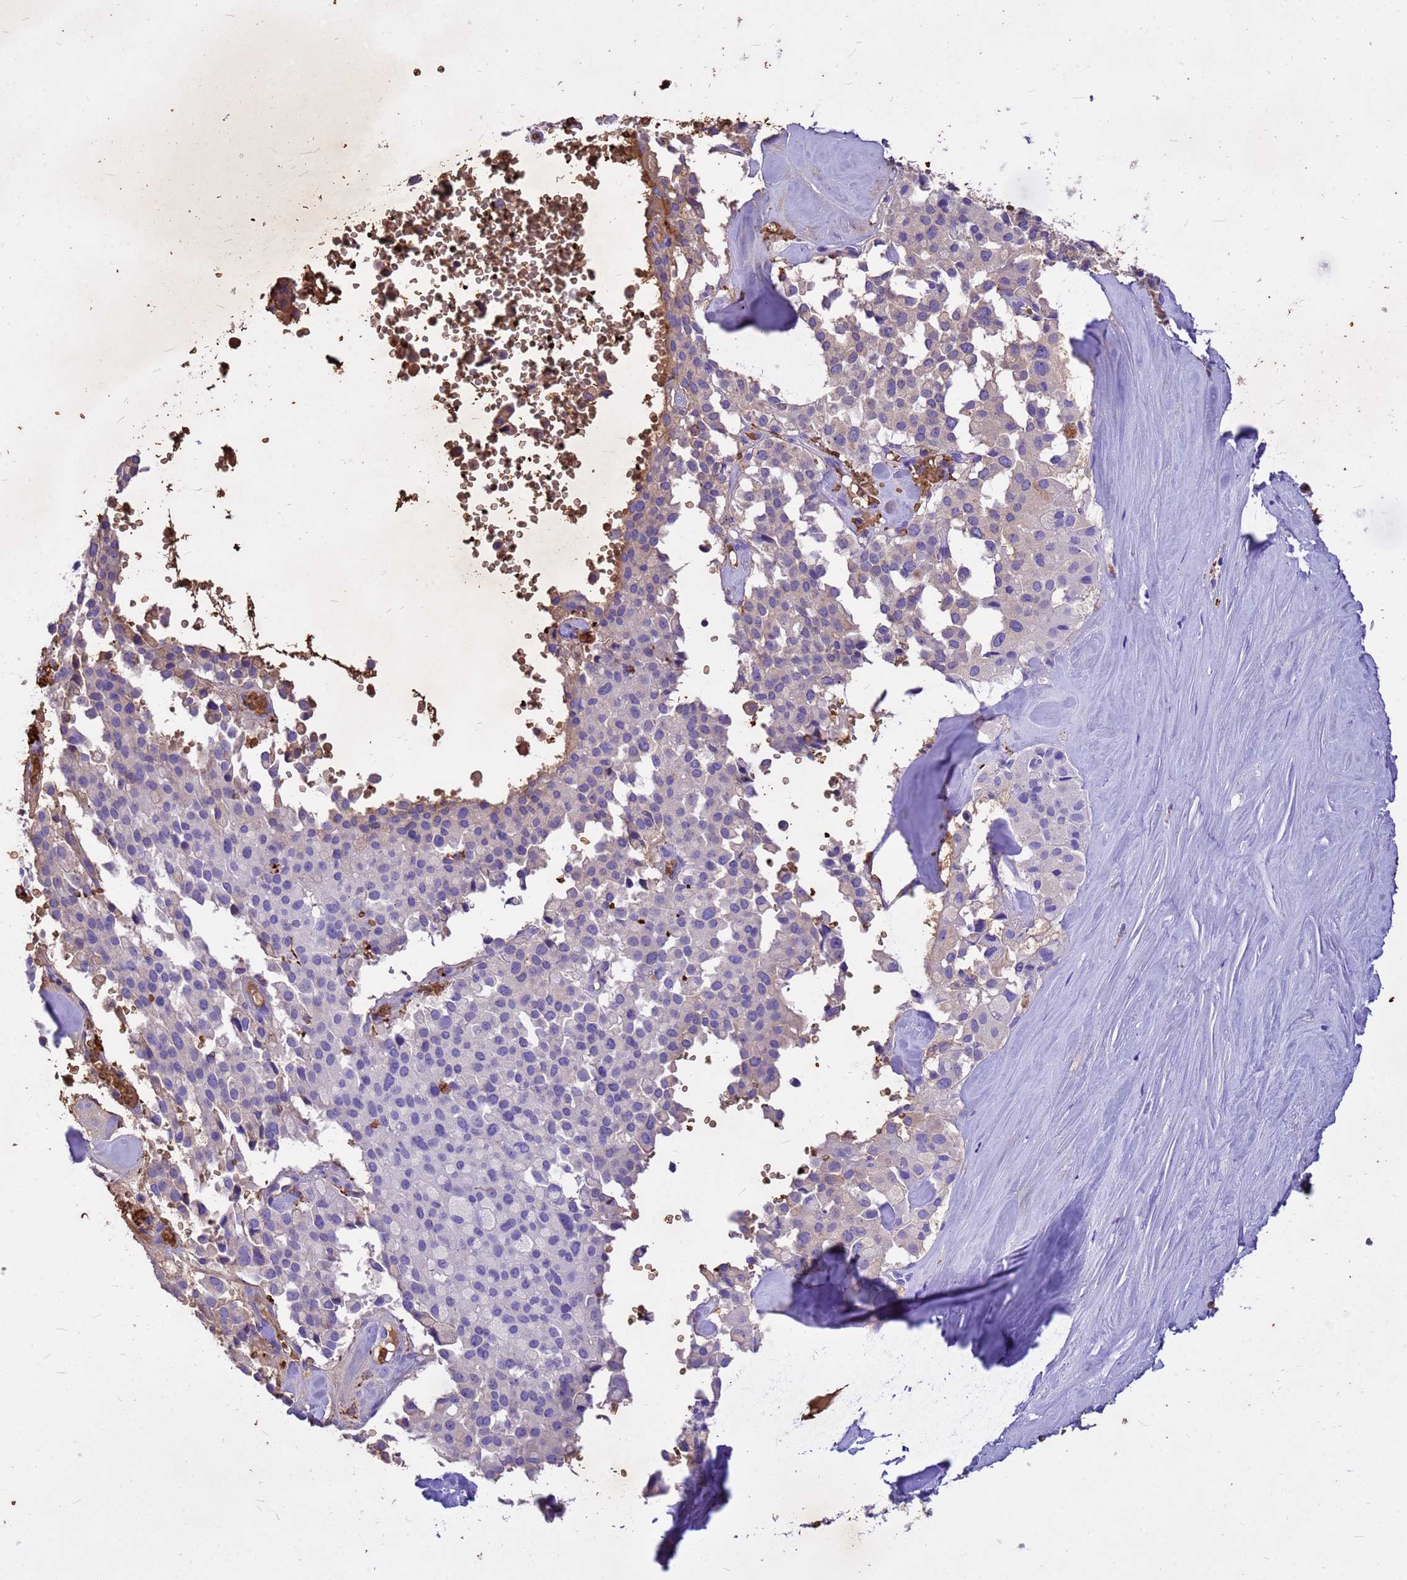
{"staining": {"intensity": "negative", "quantity": "none", "location": "none"}, "tissue": "pancreatic cancer", "cell_type": "Tumor cells", "image_type": "cancer", "snomed": [{"axis": "morphology", "description": "Adenocarcinoma, NOS"}, {"axis": "topography", "description": "Pancreas"}], "caption": "Tumor cells are negative for brown protein staining in adenocarcinoma (pancreatic). (Immunohistochemistry, brightfield microscopy, high magnification).", "gene": "HBA2", "patient": {"sex": "male", "age": 65}}